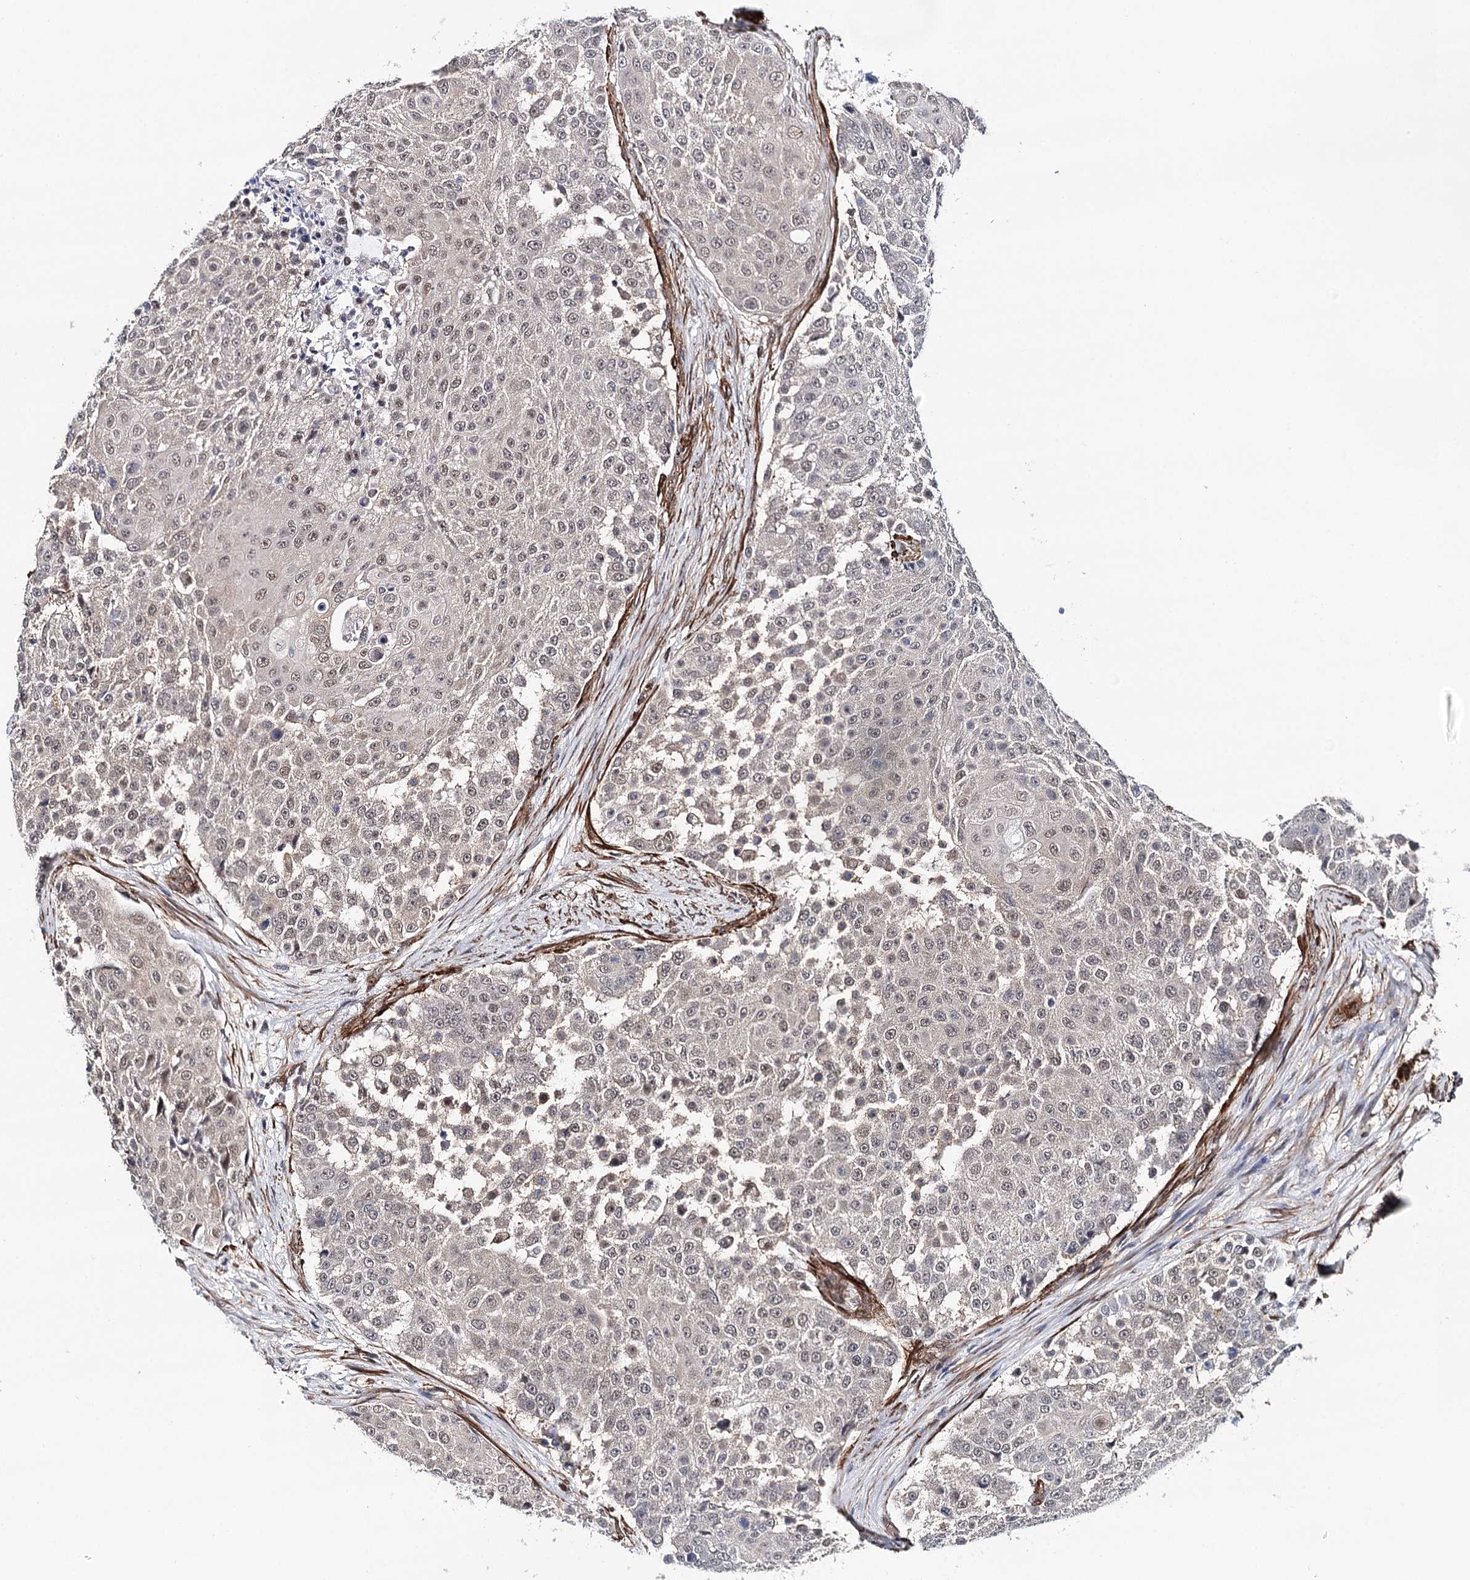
{"staining": {"intensity": "weak", "quantity": ">75%", "location": "nuclear"}, "tissue": "urothelial cancer", "cell_type": "Tumor cells", "image_type": "cancer", "snomed": [{"axis": "morphology", "description": "Urothelial carcinoma, High grade"}, {"axis": "topography", "description": "Urinary bladder"}], "caption": "Urothelial cancer stained with a brown dye shows weak nuclear positive expression in approximately >75% of tumor cells.", "gene": "PPP2R5B", "patient": {"sex": "female", "age": 63}}